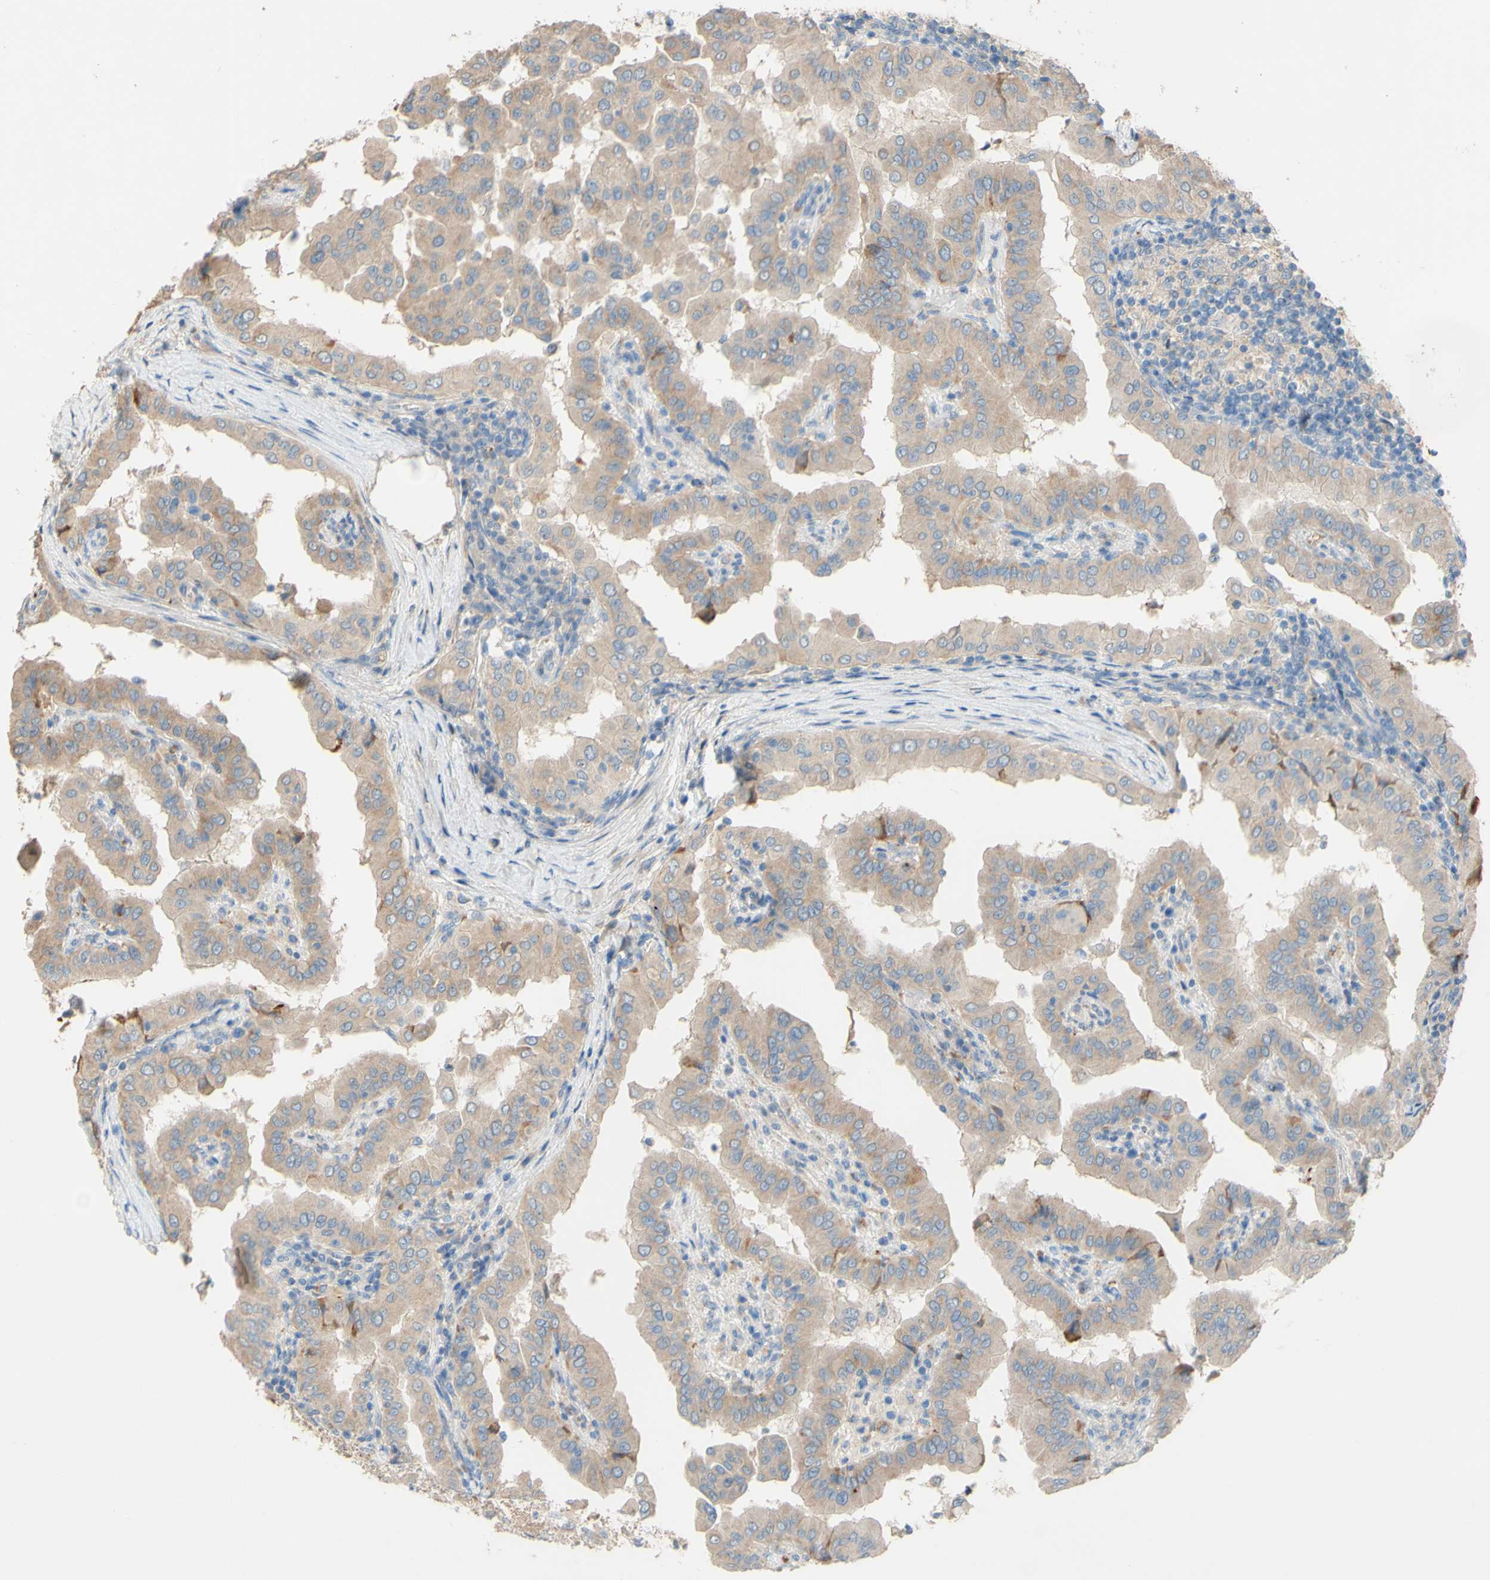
{"staining": {"intensity": "weak", "quantity": ">75%", "location": "cytoplasmic/membranous"}, "tissue": "thyroid cancer", "cell_type": "Tumor cells", "image_type": "cancer", "snomed": [{"axis": "morphology", "description": "Papillary adenocarcinoma, NOS"}, {"axis": "topography", "description": "Thyroid gland"}], "caption": "Protein staining of thyroid papillary adenocarcinoma tissue demonstrates weak cytoplasmic/membranous positivity in approximately >75% of tumor cells. (DAB (3,3'-diaminobenzidine) IHC with brightfield microscopy, high magnification).", "gene": "DKK3", "patient": {"sex": "male", "age": 33}}